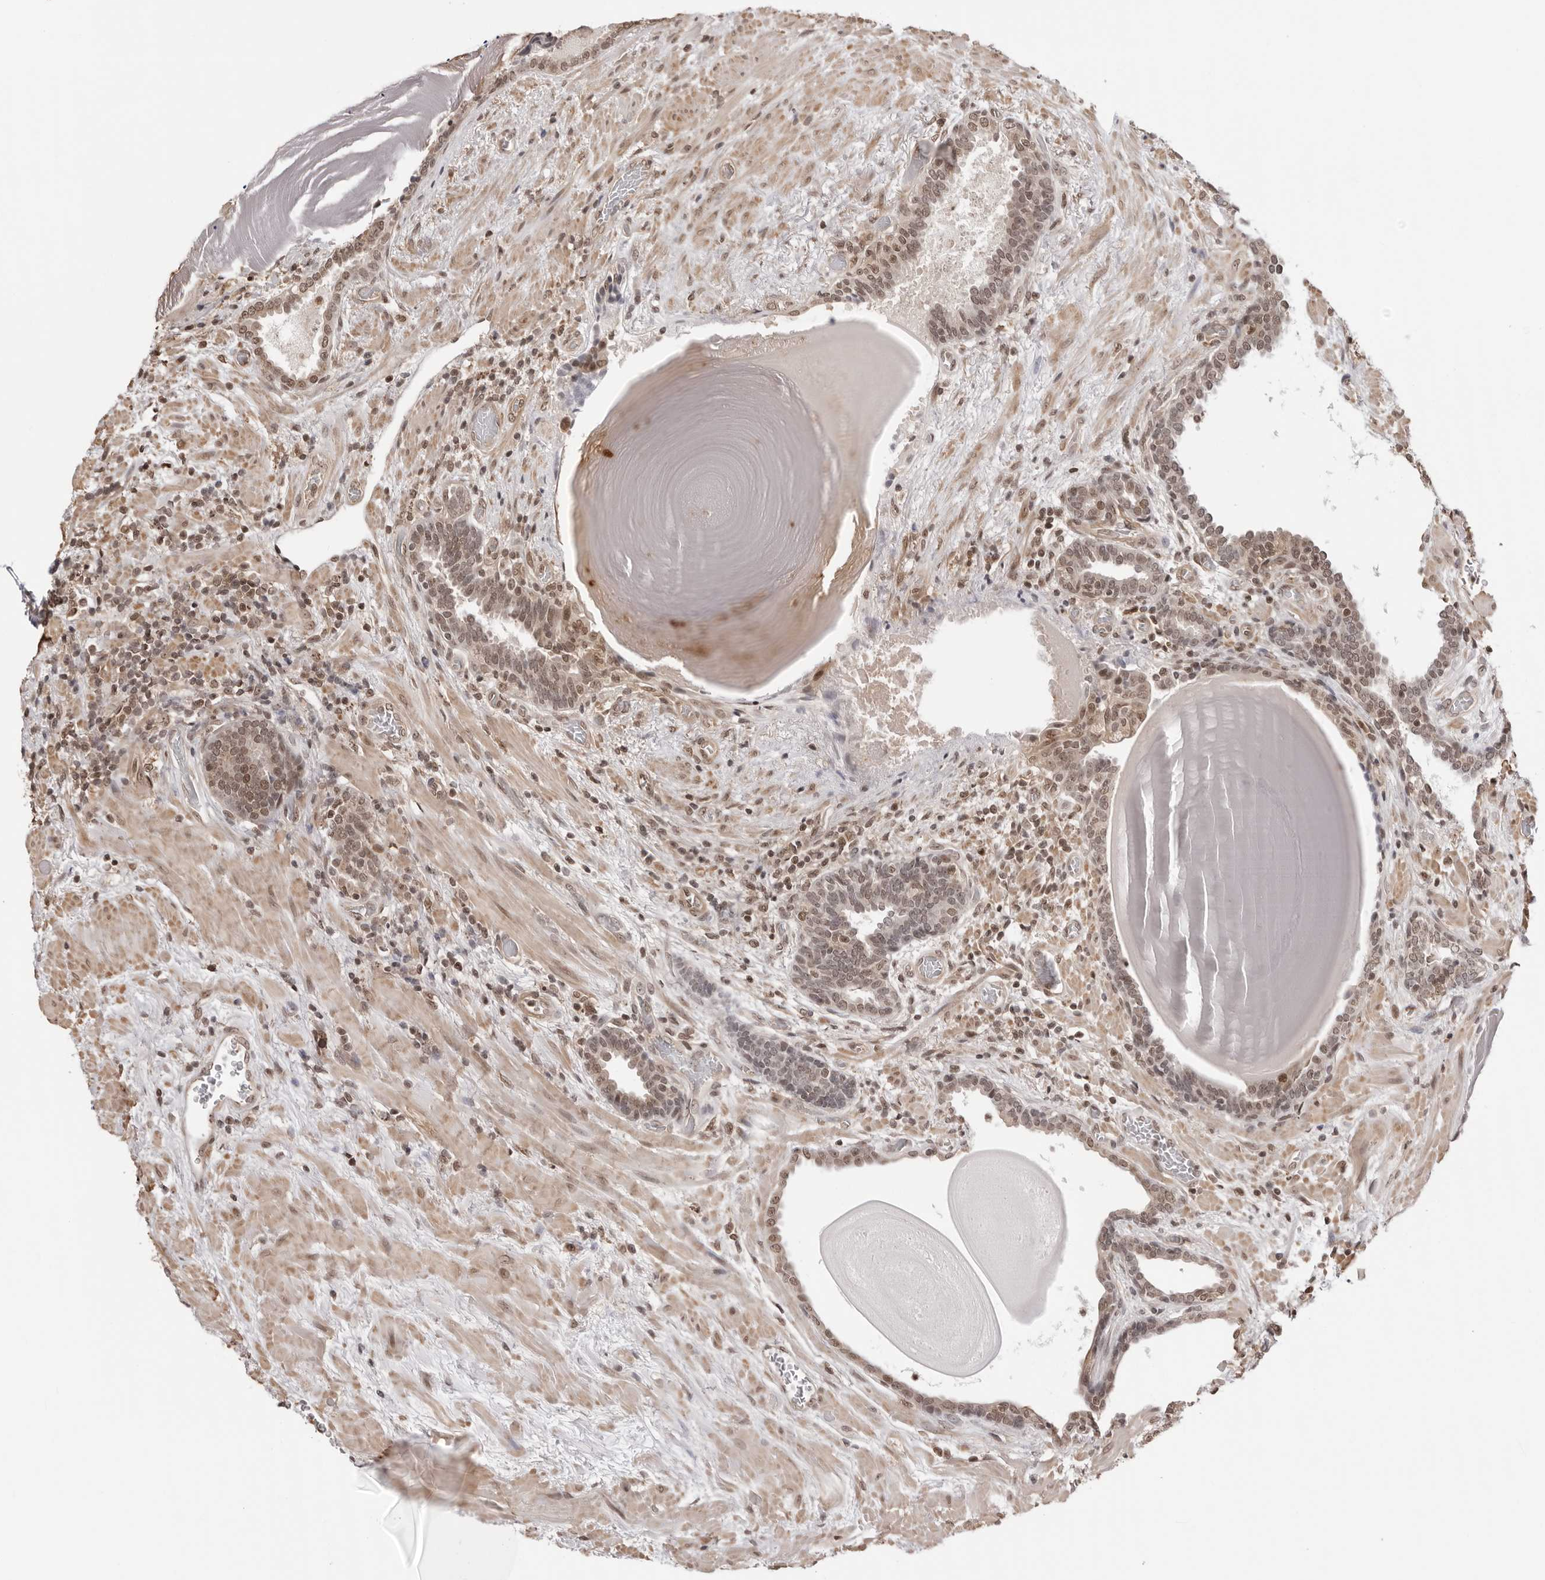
{"staining": {"intensity": "moderate", "quantity": ">75%", "location": "nuclear"}, "tissue": "prostate", "cell_type": "Glandular cells", "image_type": "normal", "snomed": [{"axis": "morphology", "description": "Normal tissue, NOS"}, {"axis": "topography", "description": "Prostate"}], "caption": "Immunohistochemical staining of unremarkable human prostate displays >75% levels of moderate nuclear protein staining in about >75% of glandular cells. (IHC, brightfield microscopy, high magnification).", "gene": "SDE2", "patient": {"sex": "male", "age": 48}}